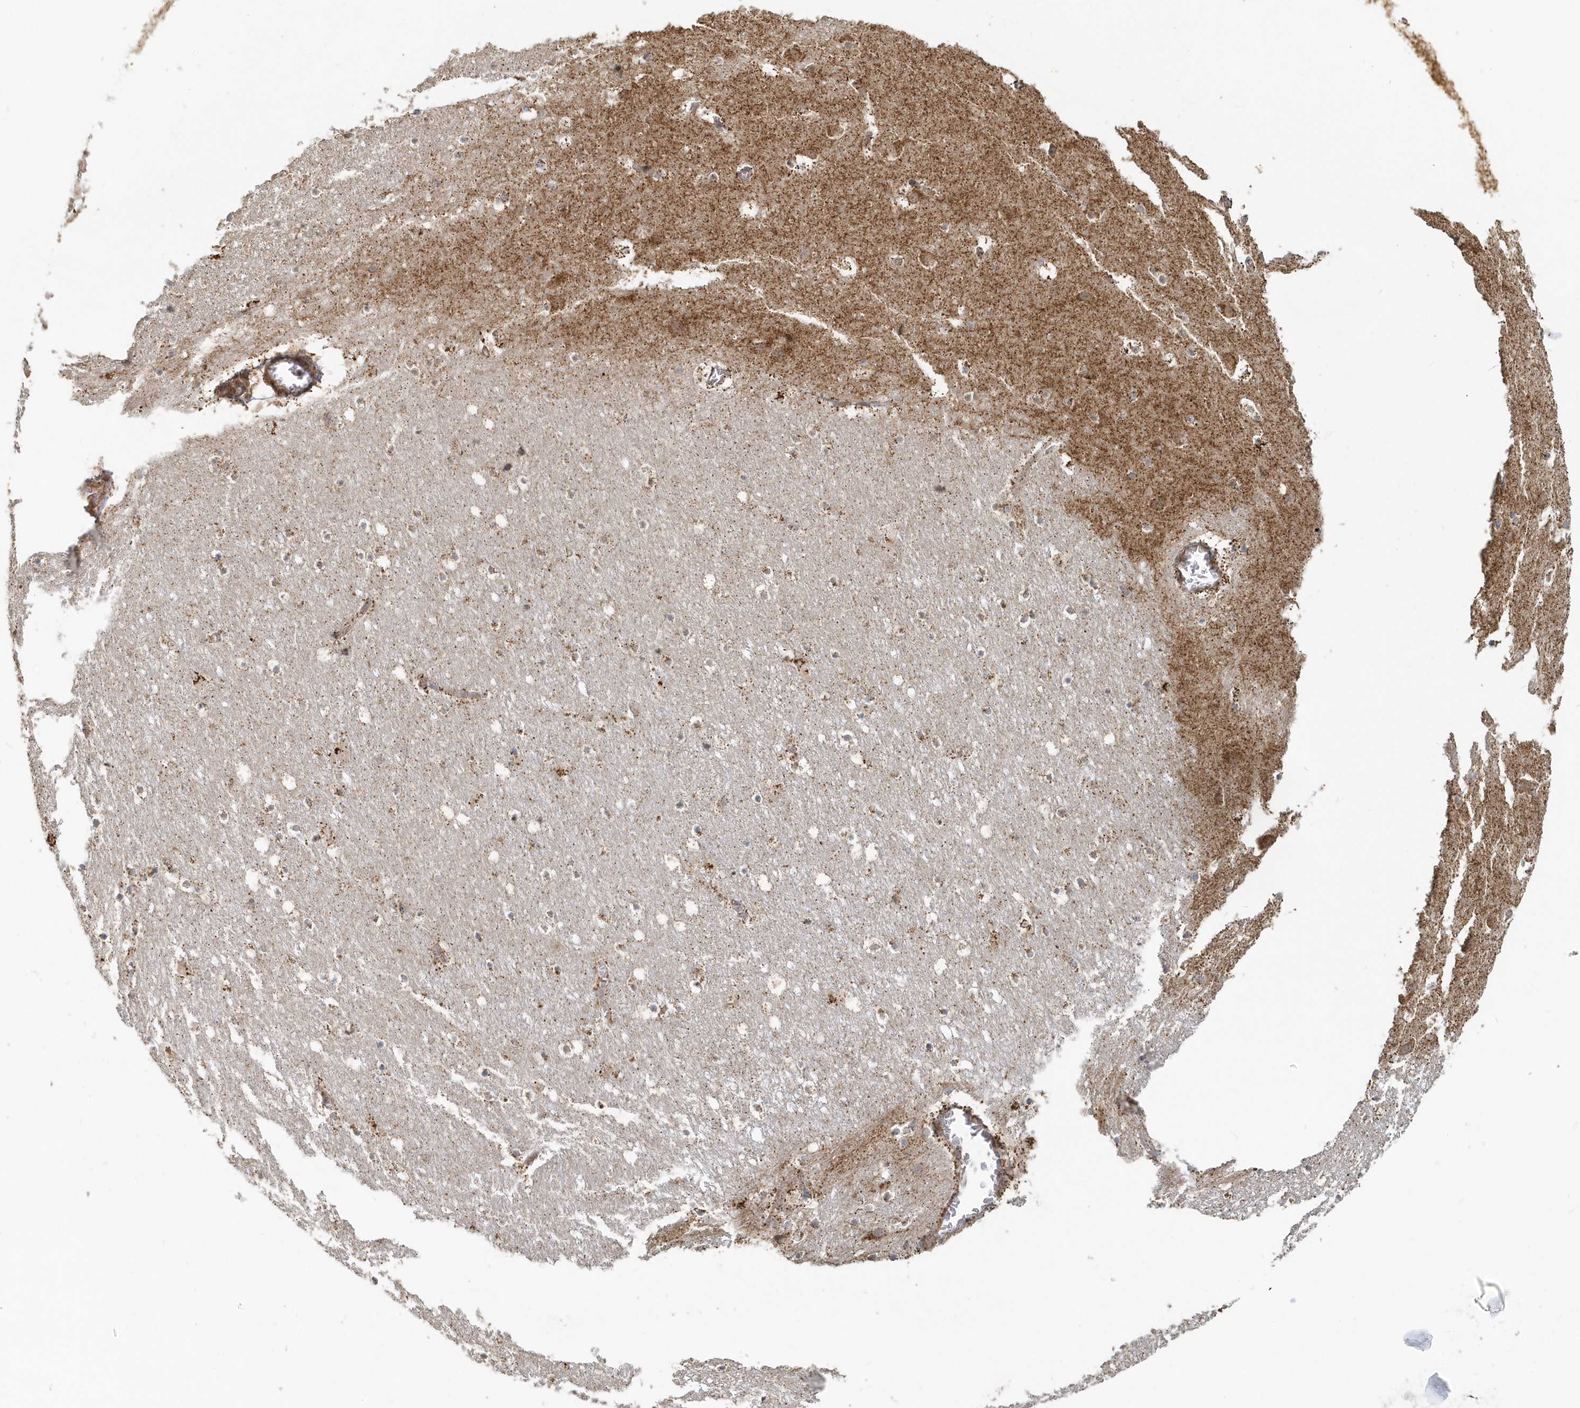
{"staining": {"intensity": "weak", "quantity": "25%-75%", "location": "cytoplasmic/membranous"}, "tissue": "caudate", "cell_type": "Glial cells", "image_type": "normal", "snomed": [{"axis": "morphology", "description": "Normal tissue, NOS"}, {"axis": "topography", "description": "Lateral ventricle wall"}], "caption": "IHC (DAB (3,3'-diaminobenzidine)) staining of benign caudate demonstrates weak cytoplasmic/membranous protein staining in approximately 25%-75% of glial cells.", "gene": "MMUT", "patient": {"sex": "male", "age": 45}}